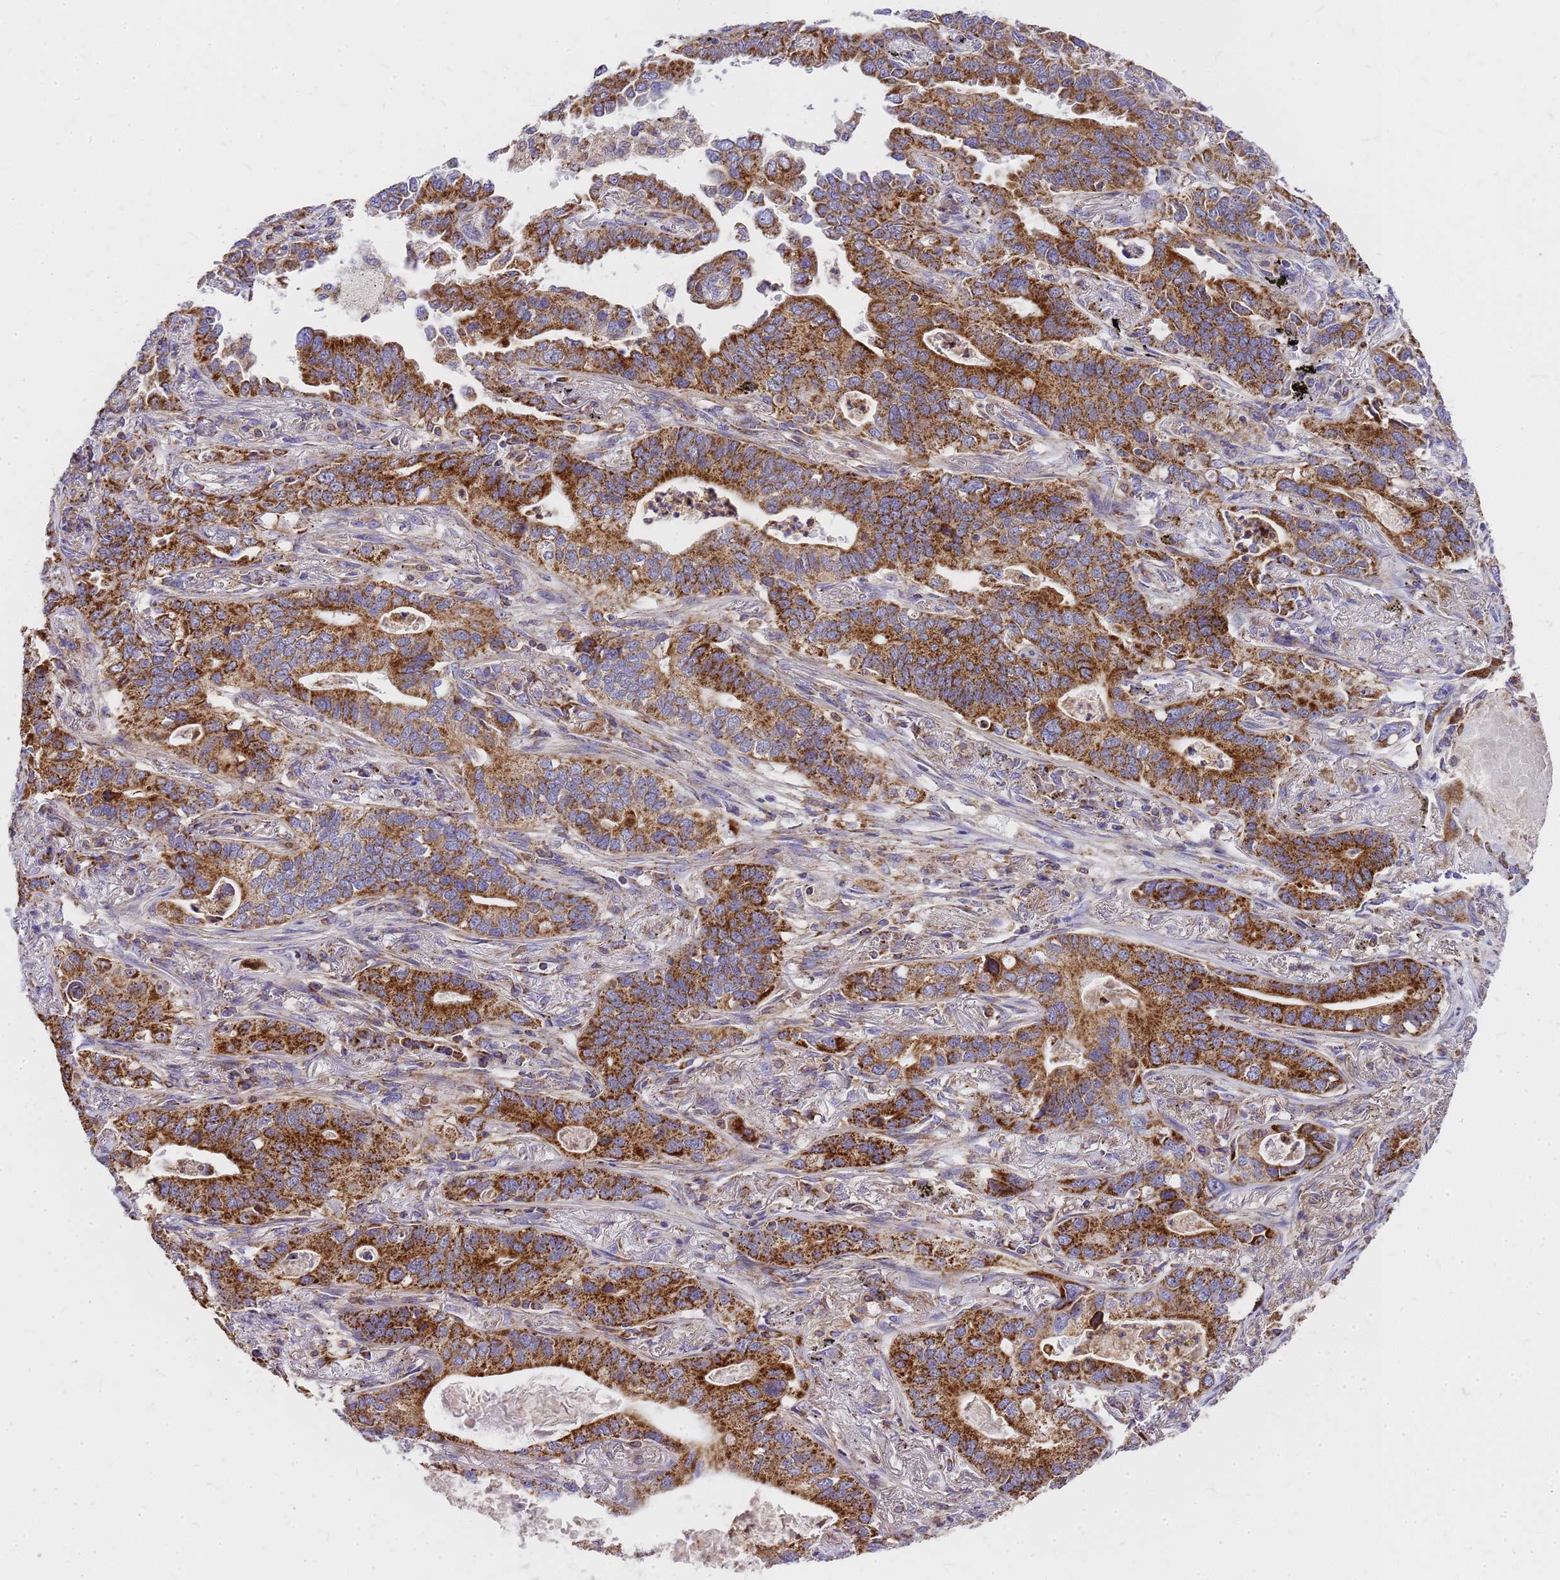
{"staining": {"intensity": "strong", "quantity": ">75%", "location": "cytoplasmic/membranous"}, "tissue": "lung cancer", "cell_type": "Tumor cells", "image_type": "cancer", "snomed": [{"axis": "morphology", "description": "Adenocarcinoma, NOS"}, {"axis": "topography", "description": "Lung"}], "caption": "Immunohistochemical staining of lung cancer (adenocarcinoma) displays strong cytoplasmic/membranous protein staining in about >75% of tumor cells. Immunohistochemistry stains the protein in brown and the nuclei are stained blue.", "gene": "MRPS26", "patient": {"sex": "male", "age": 67}}